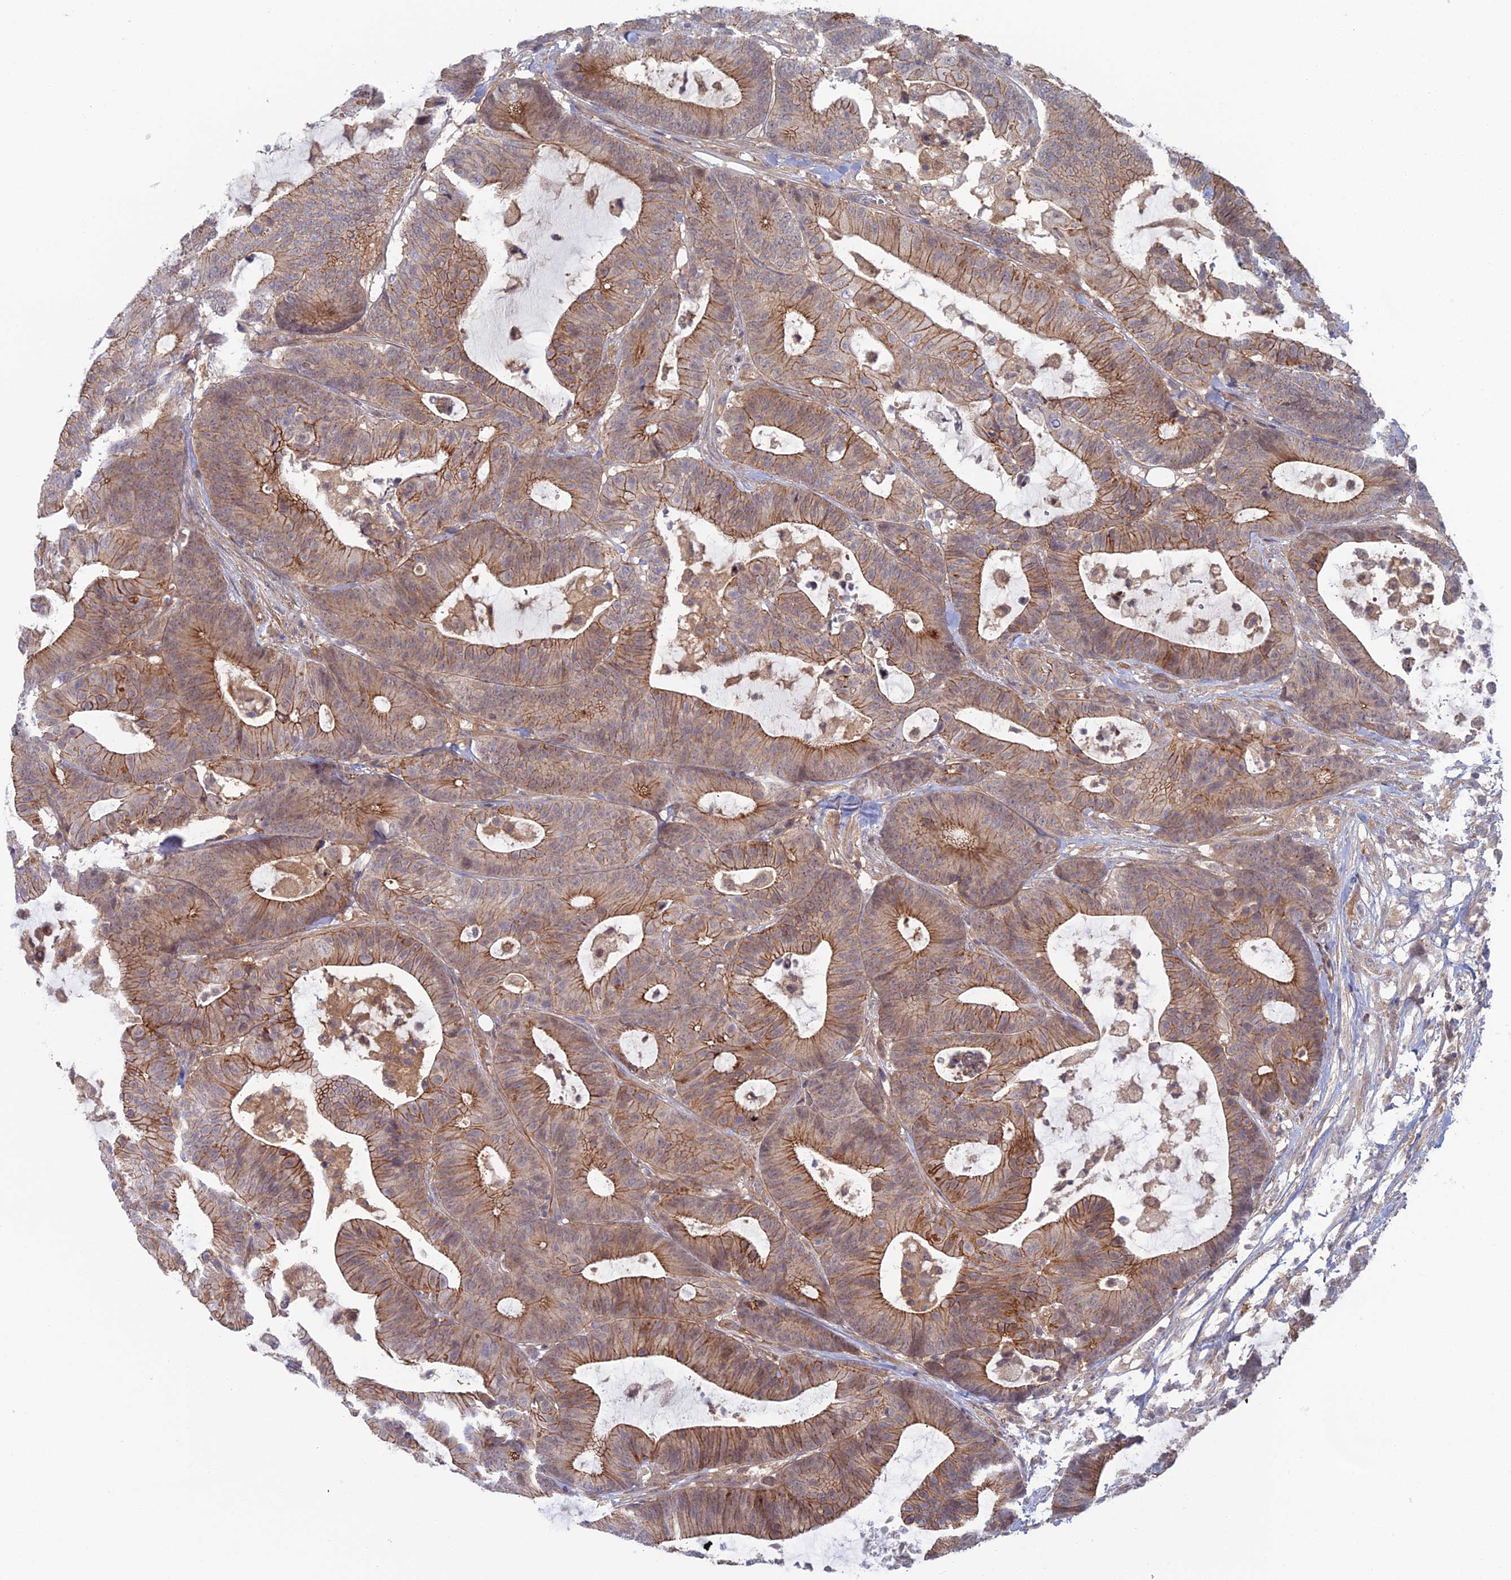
{"staining": {"intensity": "moderate", "quantity": ">75%", "location": "cytoplasmic/membranous"}, "tissue": "colorectal cancer", "cell_type": "Tumor cells", "image_type": "cancer", "snomed": [{"axis": "morphology", "description": "Adenocarcinoma, NOS"}, {"axis": "topography", "description": "Colon"}], "caption": "An immunohistochemistry image of neoplastic tissue is shown. Protein staining in brown shows moderate cytoplasmic/membranous positivity in adenocarcinoma (colorectal) within tumor cells.", "gene": "ABHD1", "patient": {"sex": "female", "age": 84}}